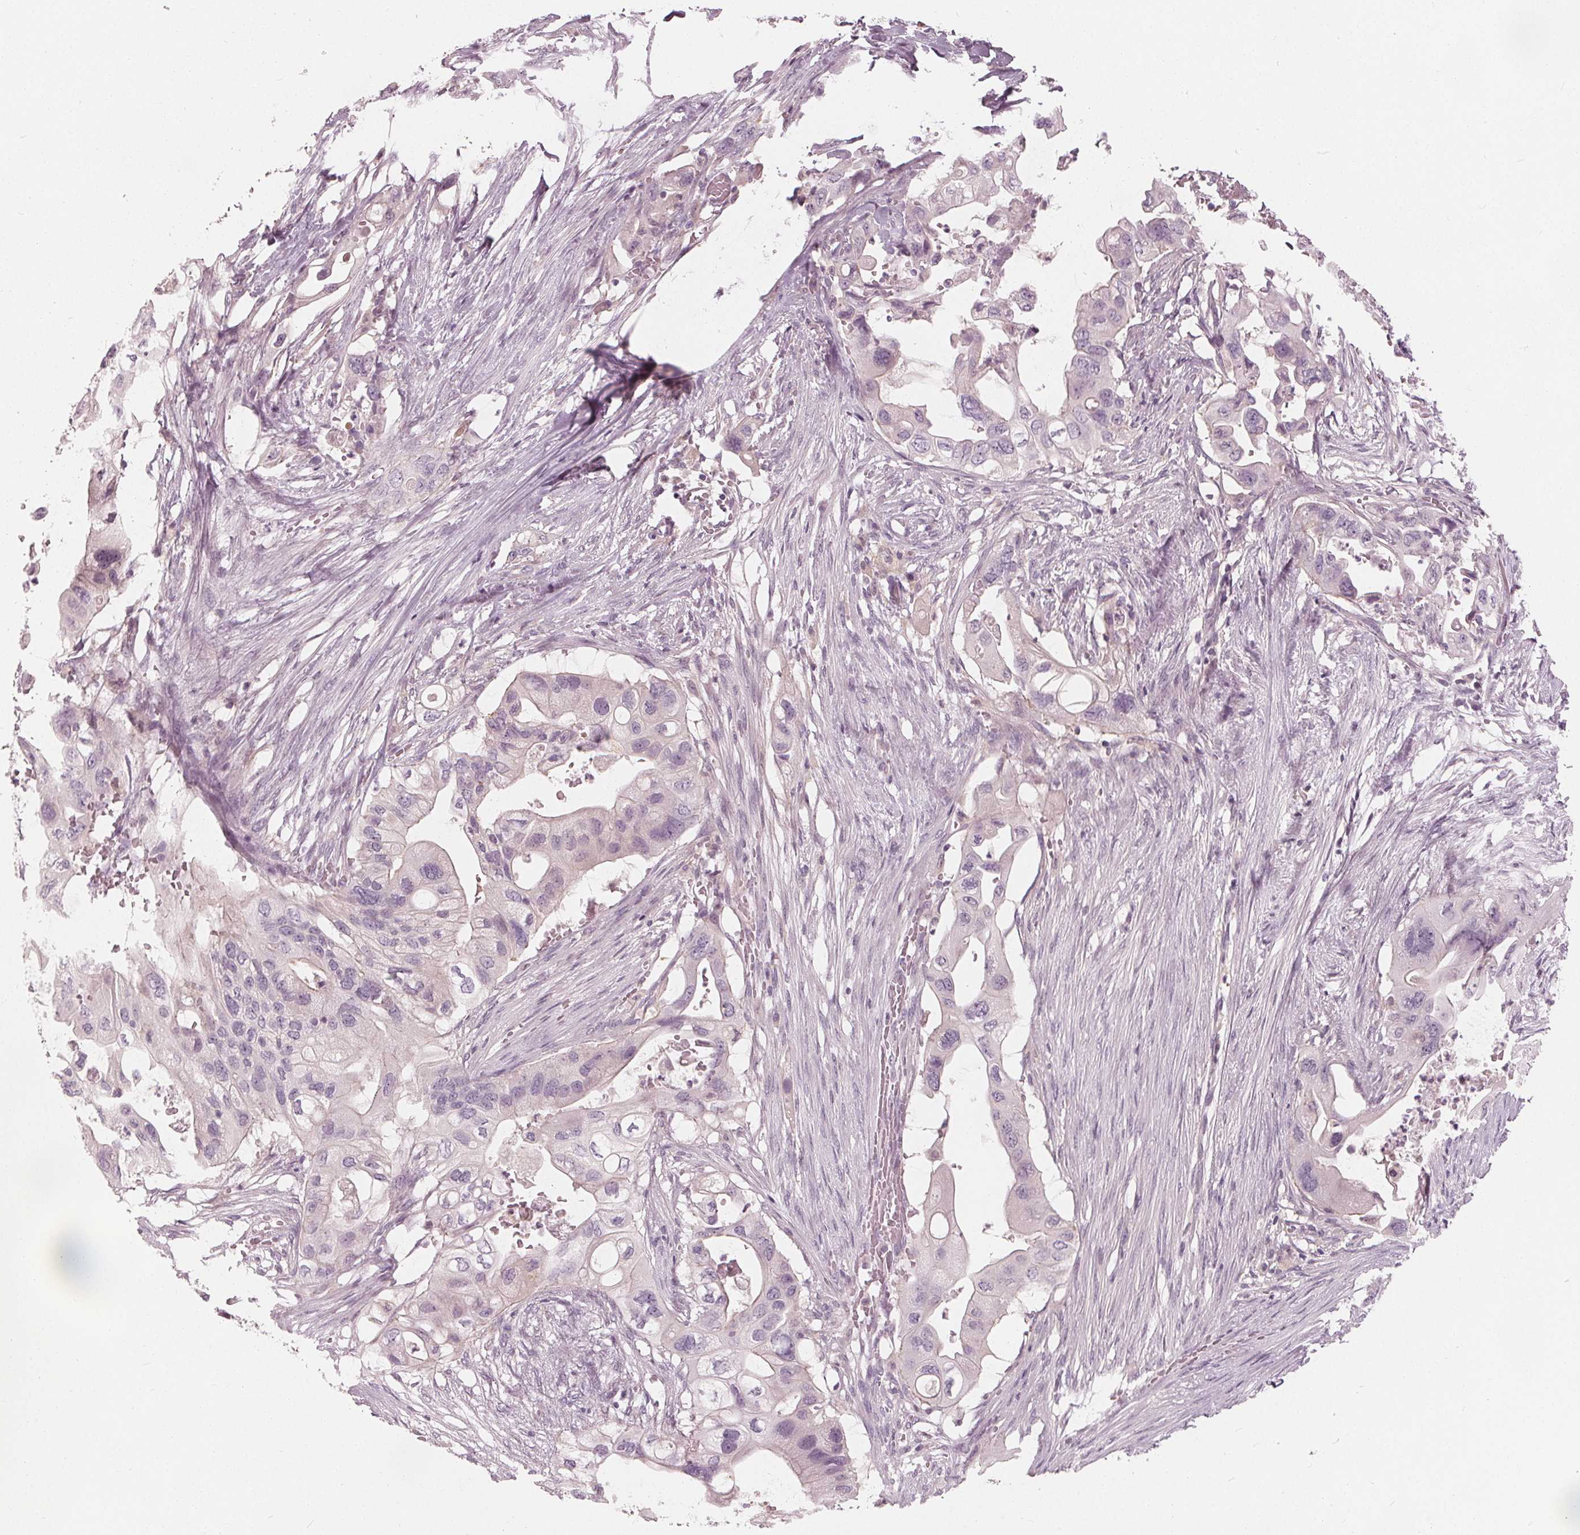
{"staining": {"intensity": "negative", "quantity": "none", "location": "none"}, "tissue": "pancreatic cancer", "cell_type": "Tumor cells", "image_type": "cancer", "snomed": [{"axis": "morphology", "description": "Adenocarcinoma, NOS"}, {"axis": "topography", "description": "Pancreas"}], "caption": "Pancreatic adenocarcinoma was stained to show a protein in brown. There is no significant positivity in tumor cells. (DAB (3,3'-diaminobenzidine) IHC, high magnification).", "gene": "SAT2", "patient": {"sex": "female", "age": 72}}